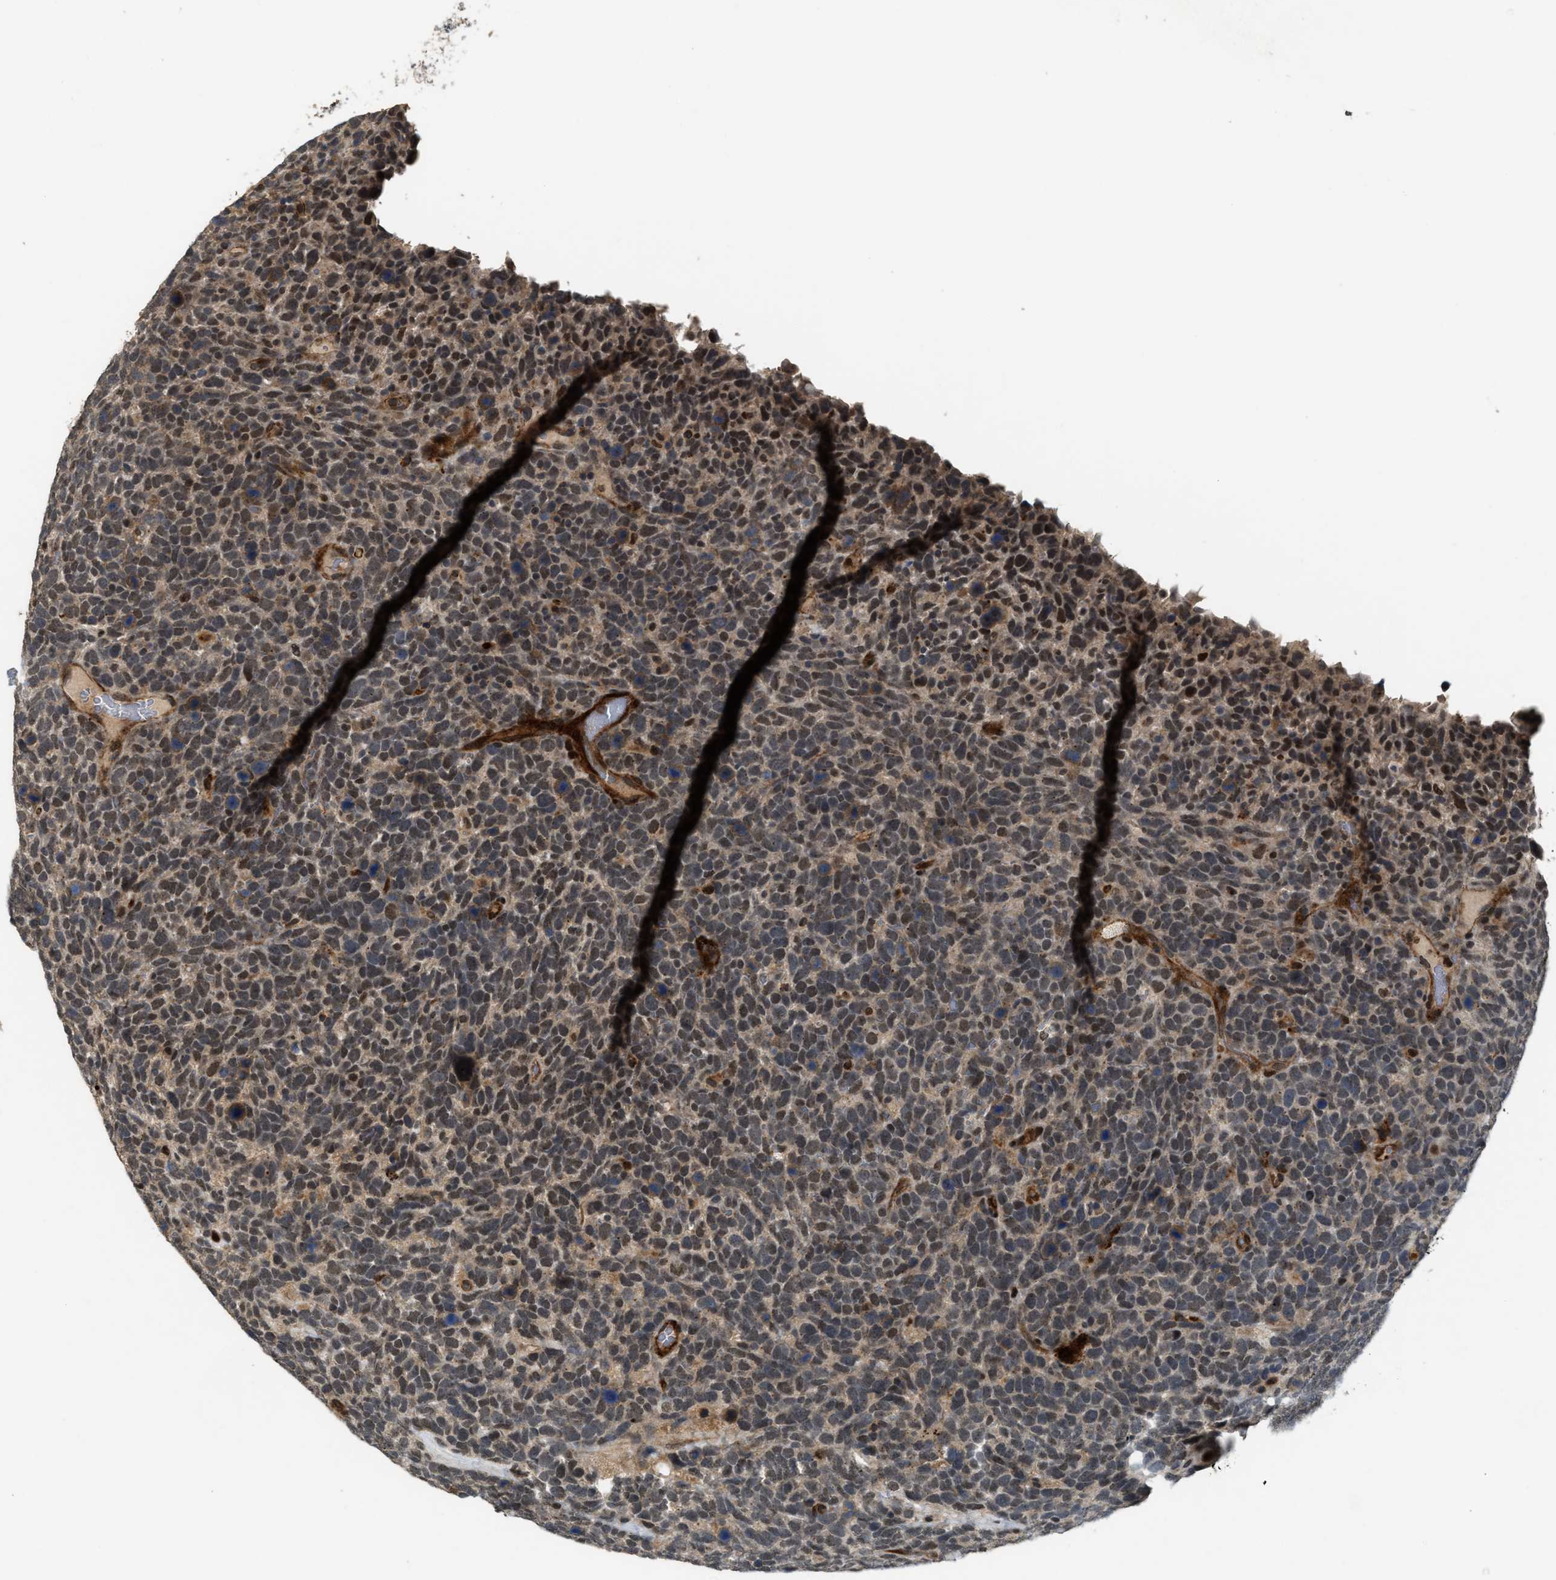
{"staining": {"intensity": "moderate", "quantity": ">75%", "location": "nuclear"}, "tissue": "urothelial cancer", "cell_type": "Tumor cells", "image_type": "cancer", "snomed": [{"axis": "morphology", "description": "Urothelial carcinoma, High grade"}, {"axis": "topography", "description": "Urinary bladder"}], "caption": "Immunohistochemical staining of urothelial cancer shows moderate nuclear protein staining in approximately >75% of tumor cells.", "gene": "DPF2", "patient": {"sex": "female", "age": 82}}